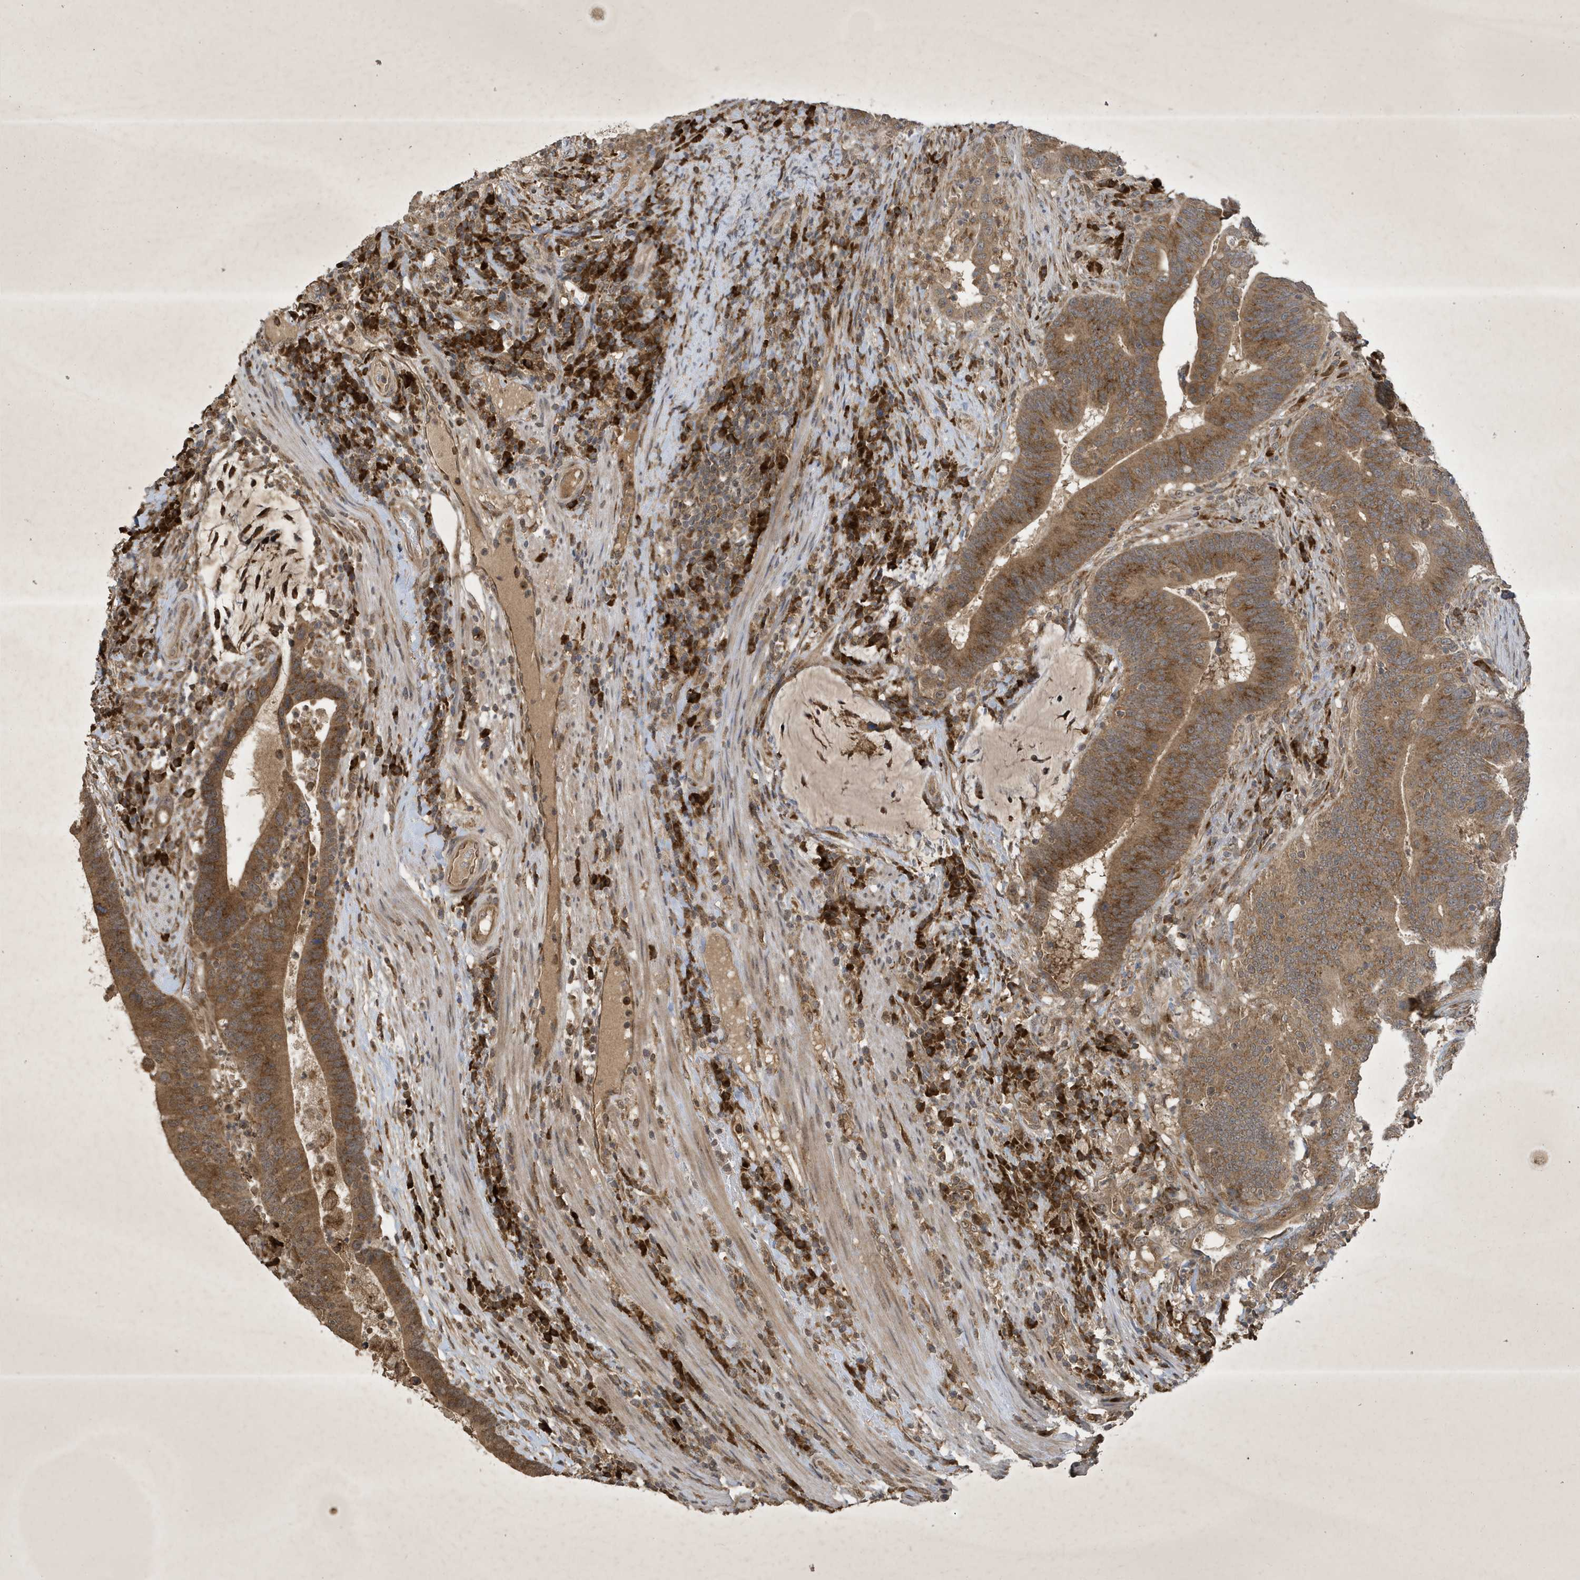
{"staining": {"intensity": "moderate", "quantity": ">75%", "location": "cytoplasmic/membranous"}, "tissue": "colorectal cancer", "cell_type": "Tumor cells", "image_type": "cancer", "snomed": [{"axis": "morphology", "description": "Adenocarcinoma, NOS"}, {"axis": "topography", "description": "Colon"}], "caption": "A brown stain highlights moderate cytoplasmic/membranous staining of a protein in colorectal adenocarcinoma tumor cells.", "gene": "STX10", "patient": {"sex": "female", "age": 66}}